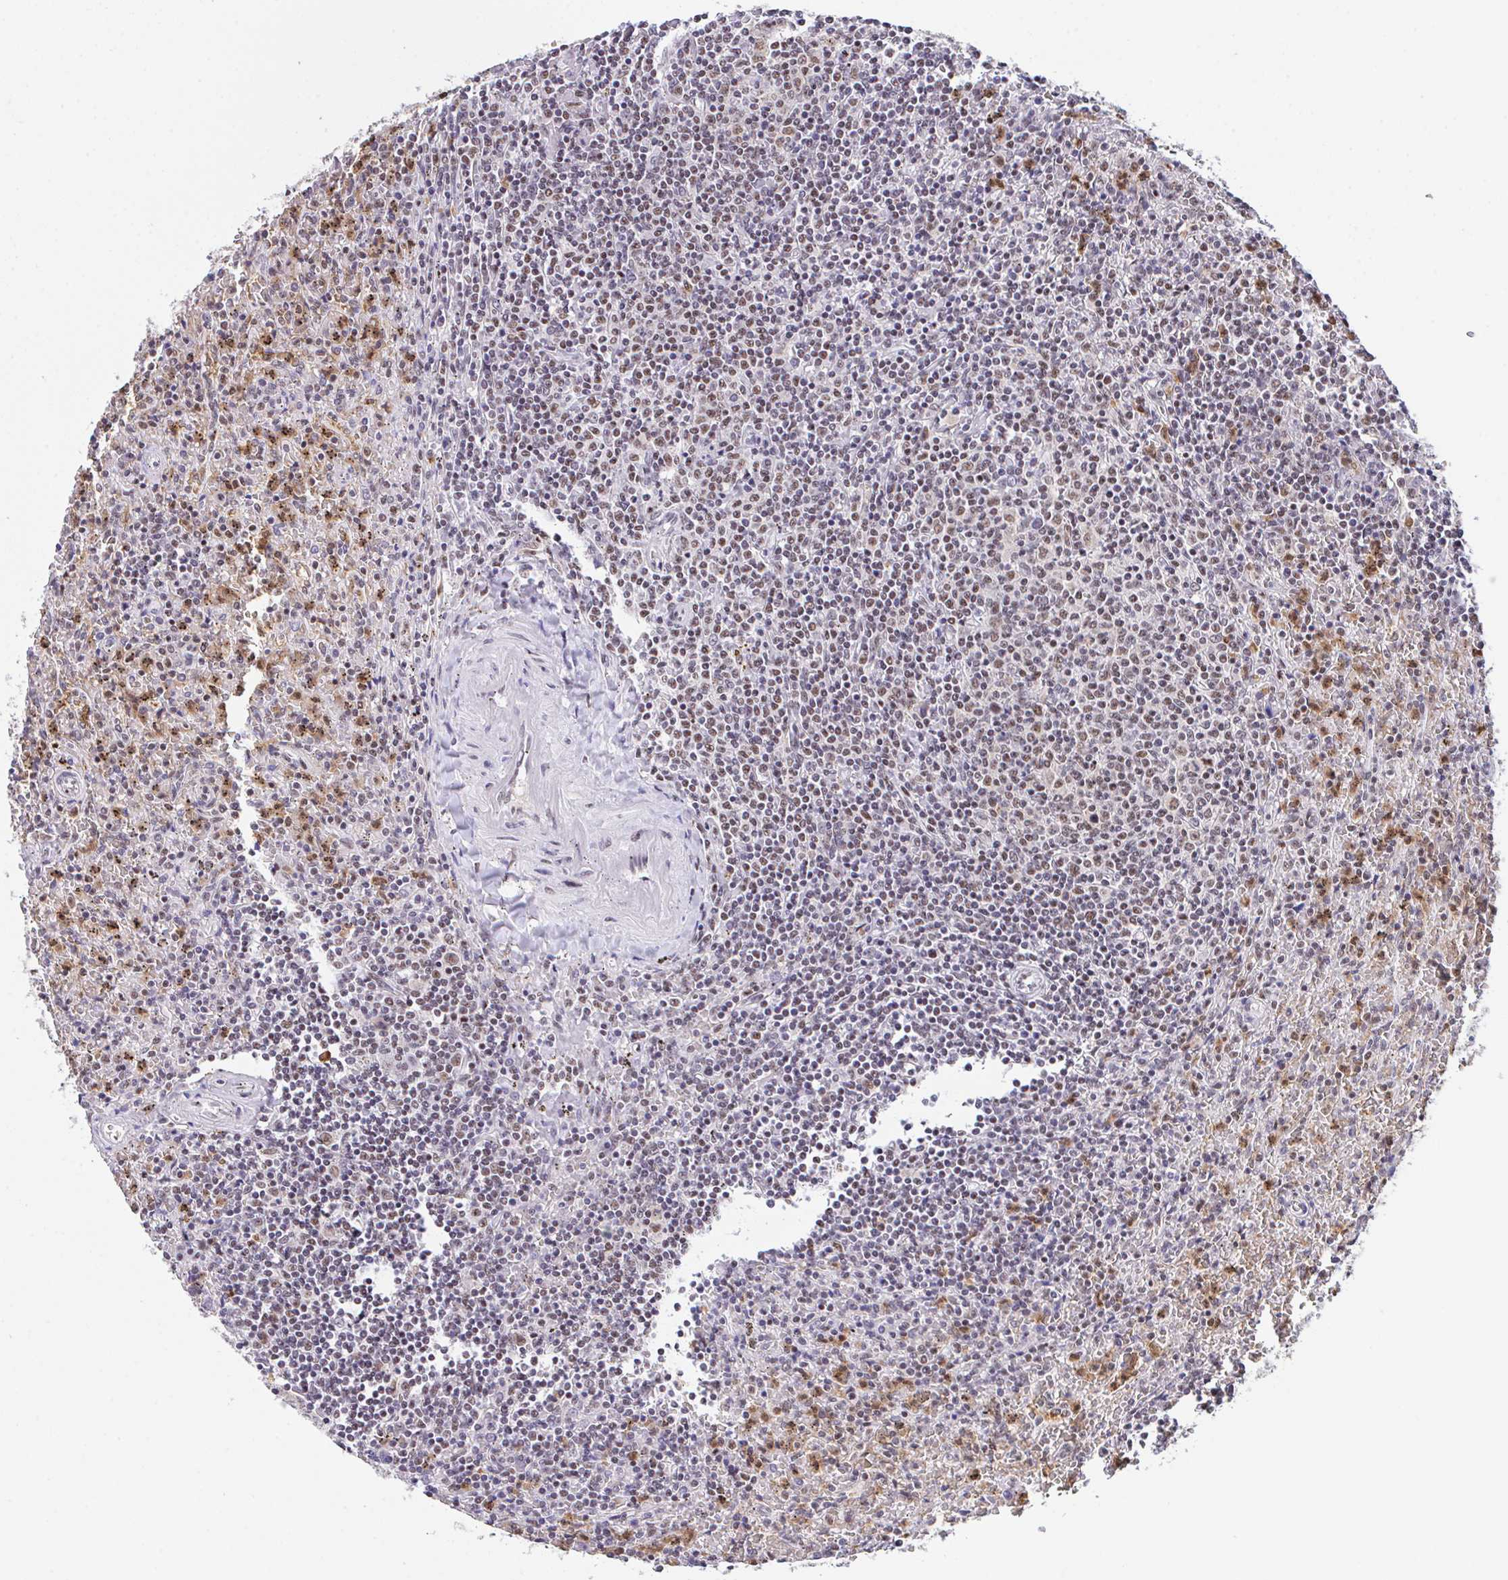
{"staining": {"intensity": "weak", "quantity": "25%-75%", "location": "nuclear"}, "tissue": "lymphoma", "cell_type": "Tumor cells", "image_type": "cancer", "snomed": [{"axis": "morphology", "description": "Malignant lymphoma, non-Hodgkin's type, Low grade"}, {"axis": "topography", "description": "Spleen"}], "caption": "There is low levels of weak nuclear staining in tumor cells of low-grade malignant lymphoma, non-Hodgkin's type, as demonstrated by immunohistochemical staining (brown color).", "gene": "OR6K3", "patient": {"sex": "female", "age": 64}}